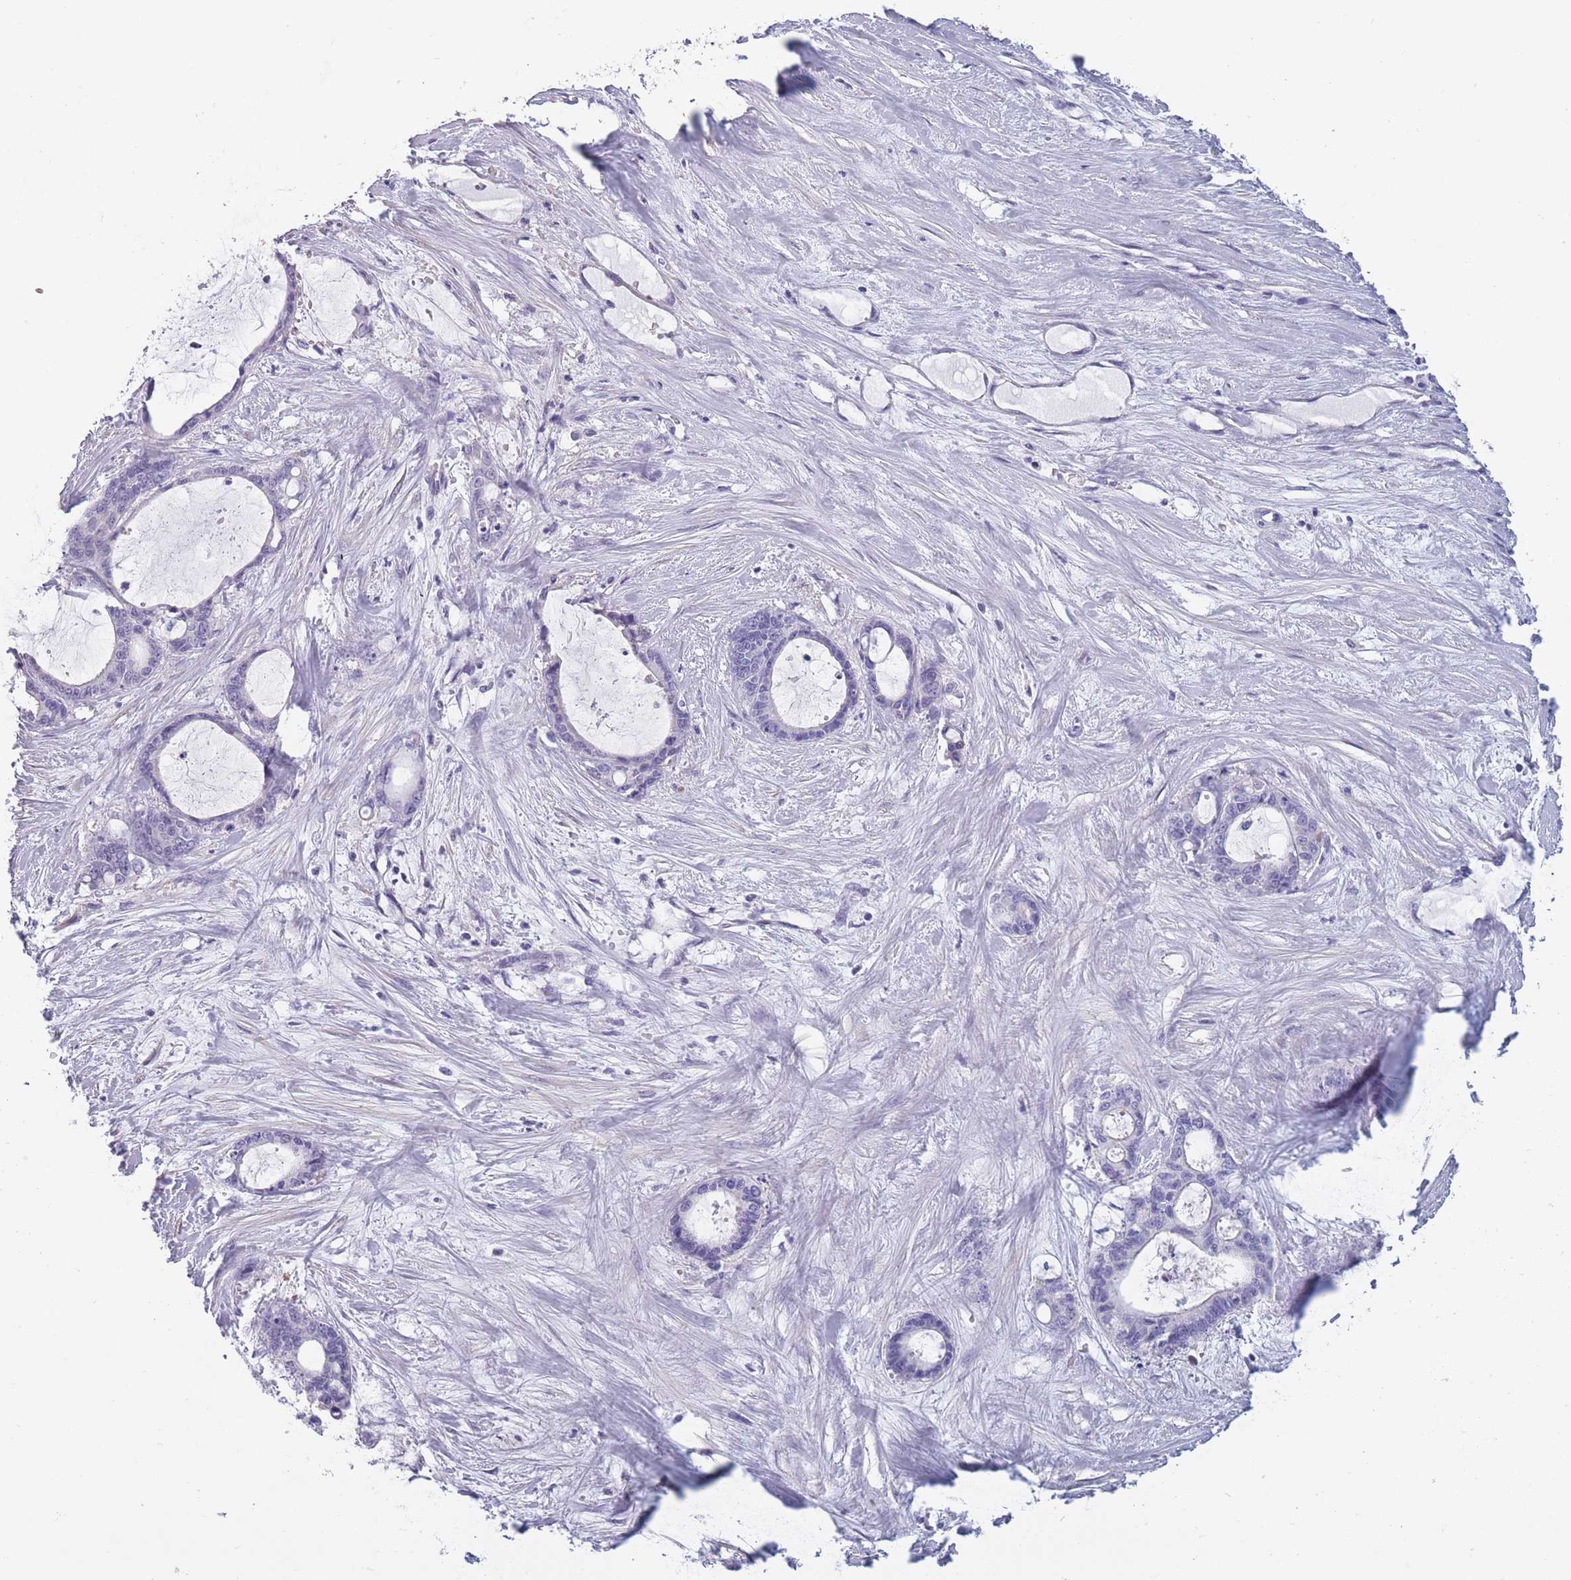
{"staining": {"intensity": "negative", "quantity": "none", "location": "none"}, "tissue": "liver cancer", "cell_type": "Tumor cells", "image_type": "cancer", "snomed": [{"axis": "morphology", "description": "Normal tissue, NOS"}, {"axis": "morphology", "description": "Cholangiocarcinoma"}, {"axis": "topography", "description": "Liver"}, {"axis": "topography", "description": "Peripheral nerve tissue"}], "caption": "Tumor cells show no significant protein positivity in liver cholangiocarcinoma.", "gene": "OR4C5", "patient": {"sex": "female", "age": 73}}